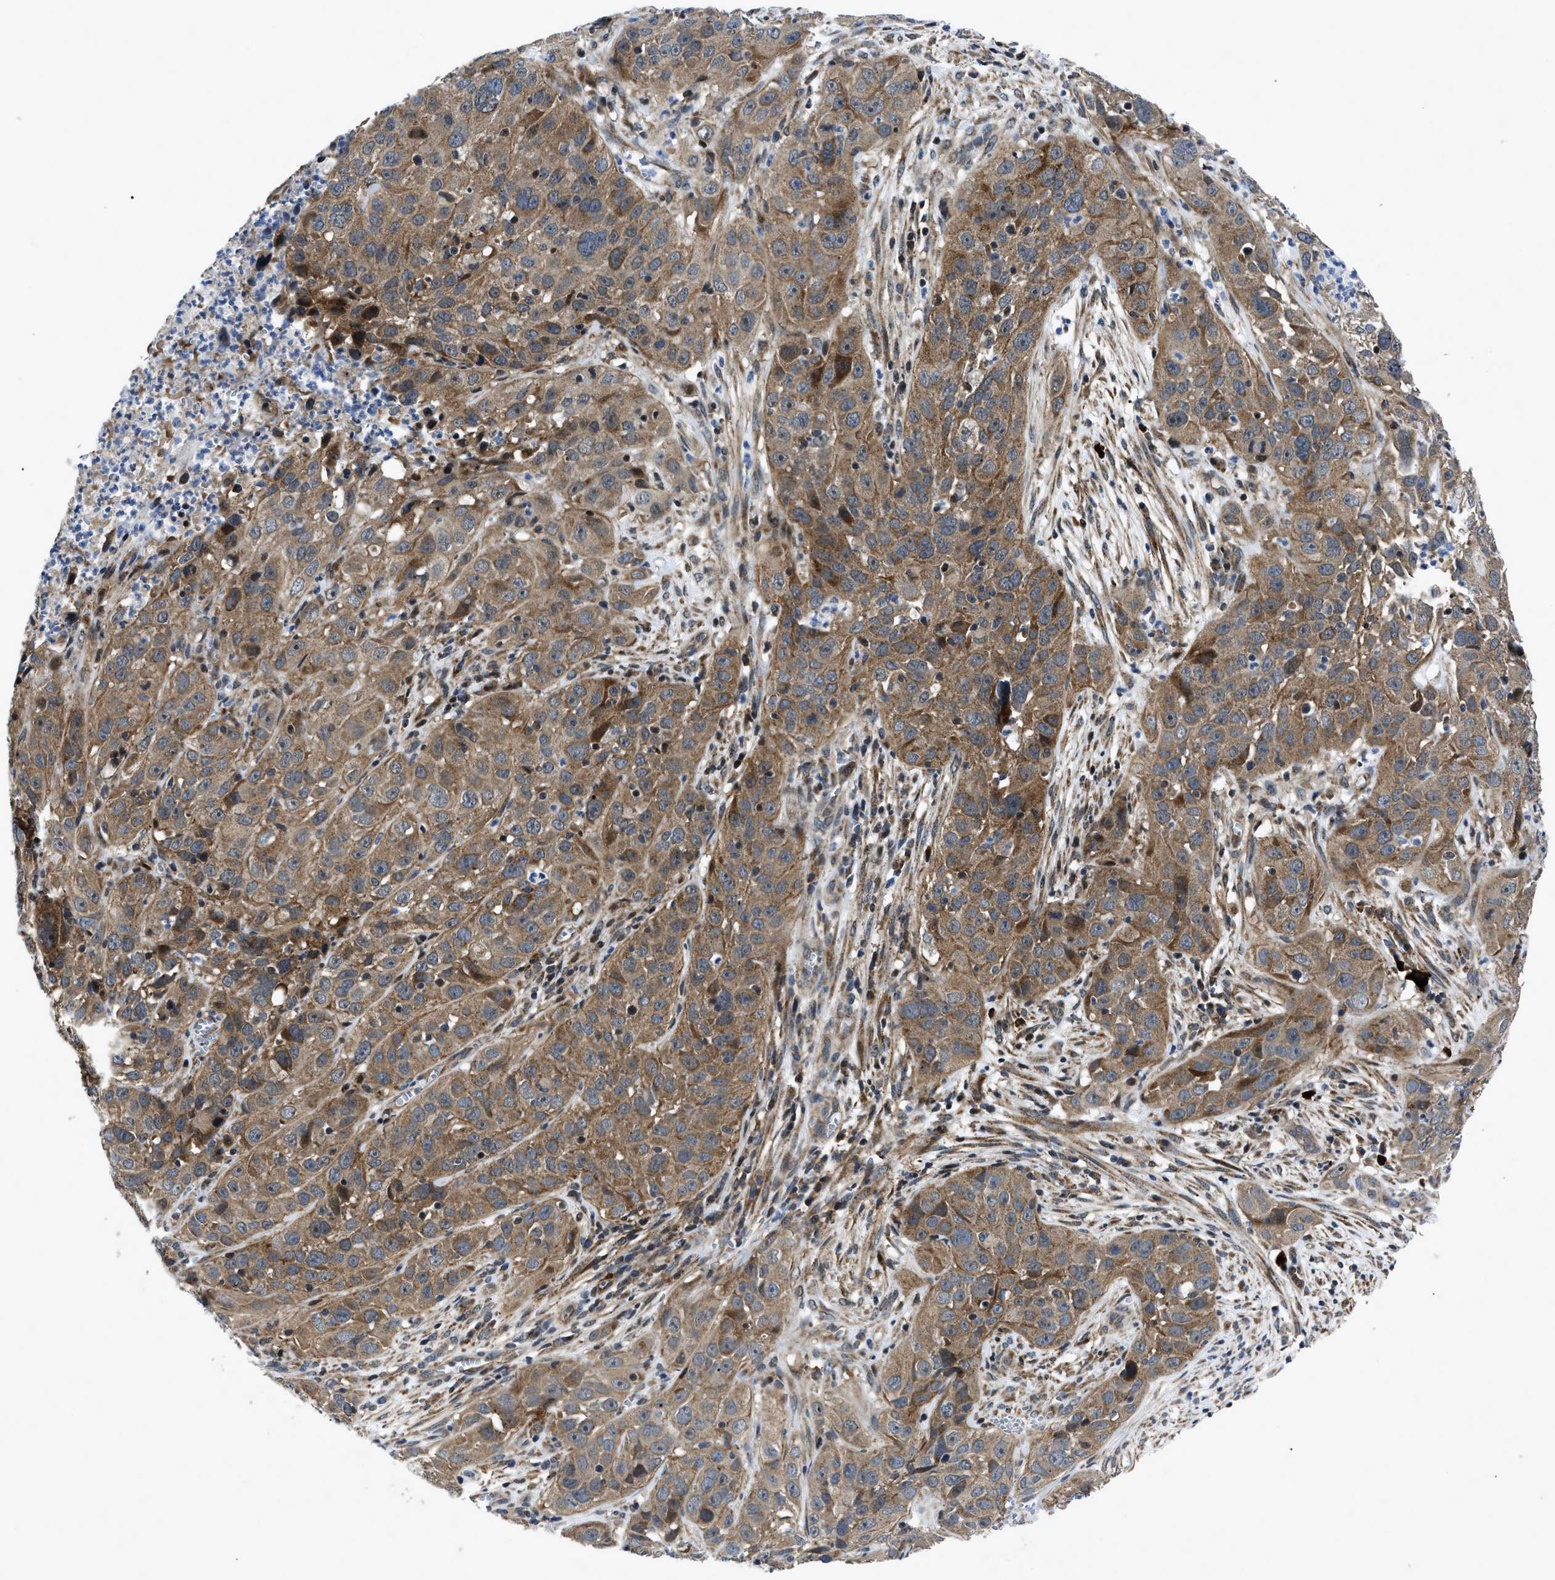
{"staining": {"intensity": "moderate", "quantity": ">75%", "location": "cytoplasmic/membranous"}, "tissue": "cervical cancer", "cell_type": "Tumor cells", "image_type": "cancer", "snomed": [{"axis": "morphology", "description": "Squamous cell carcinoma, NOS"}, {"axis": "topography", "description": "Cervix"}], "caption": "Cervical cancer (squamous cell carcinoma) stained with a protein marker shows moderate staining in tumor cells.", "gene": "PPWD1", "patient": {"sex": "female", "age": 32}}